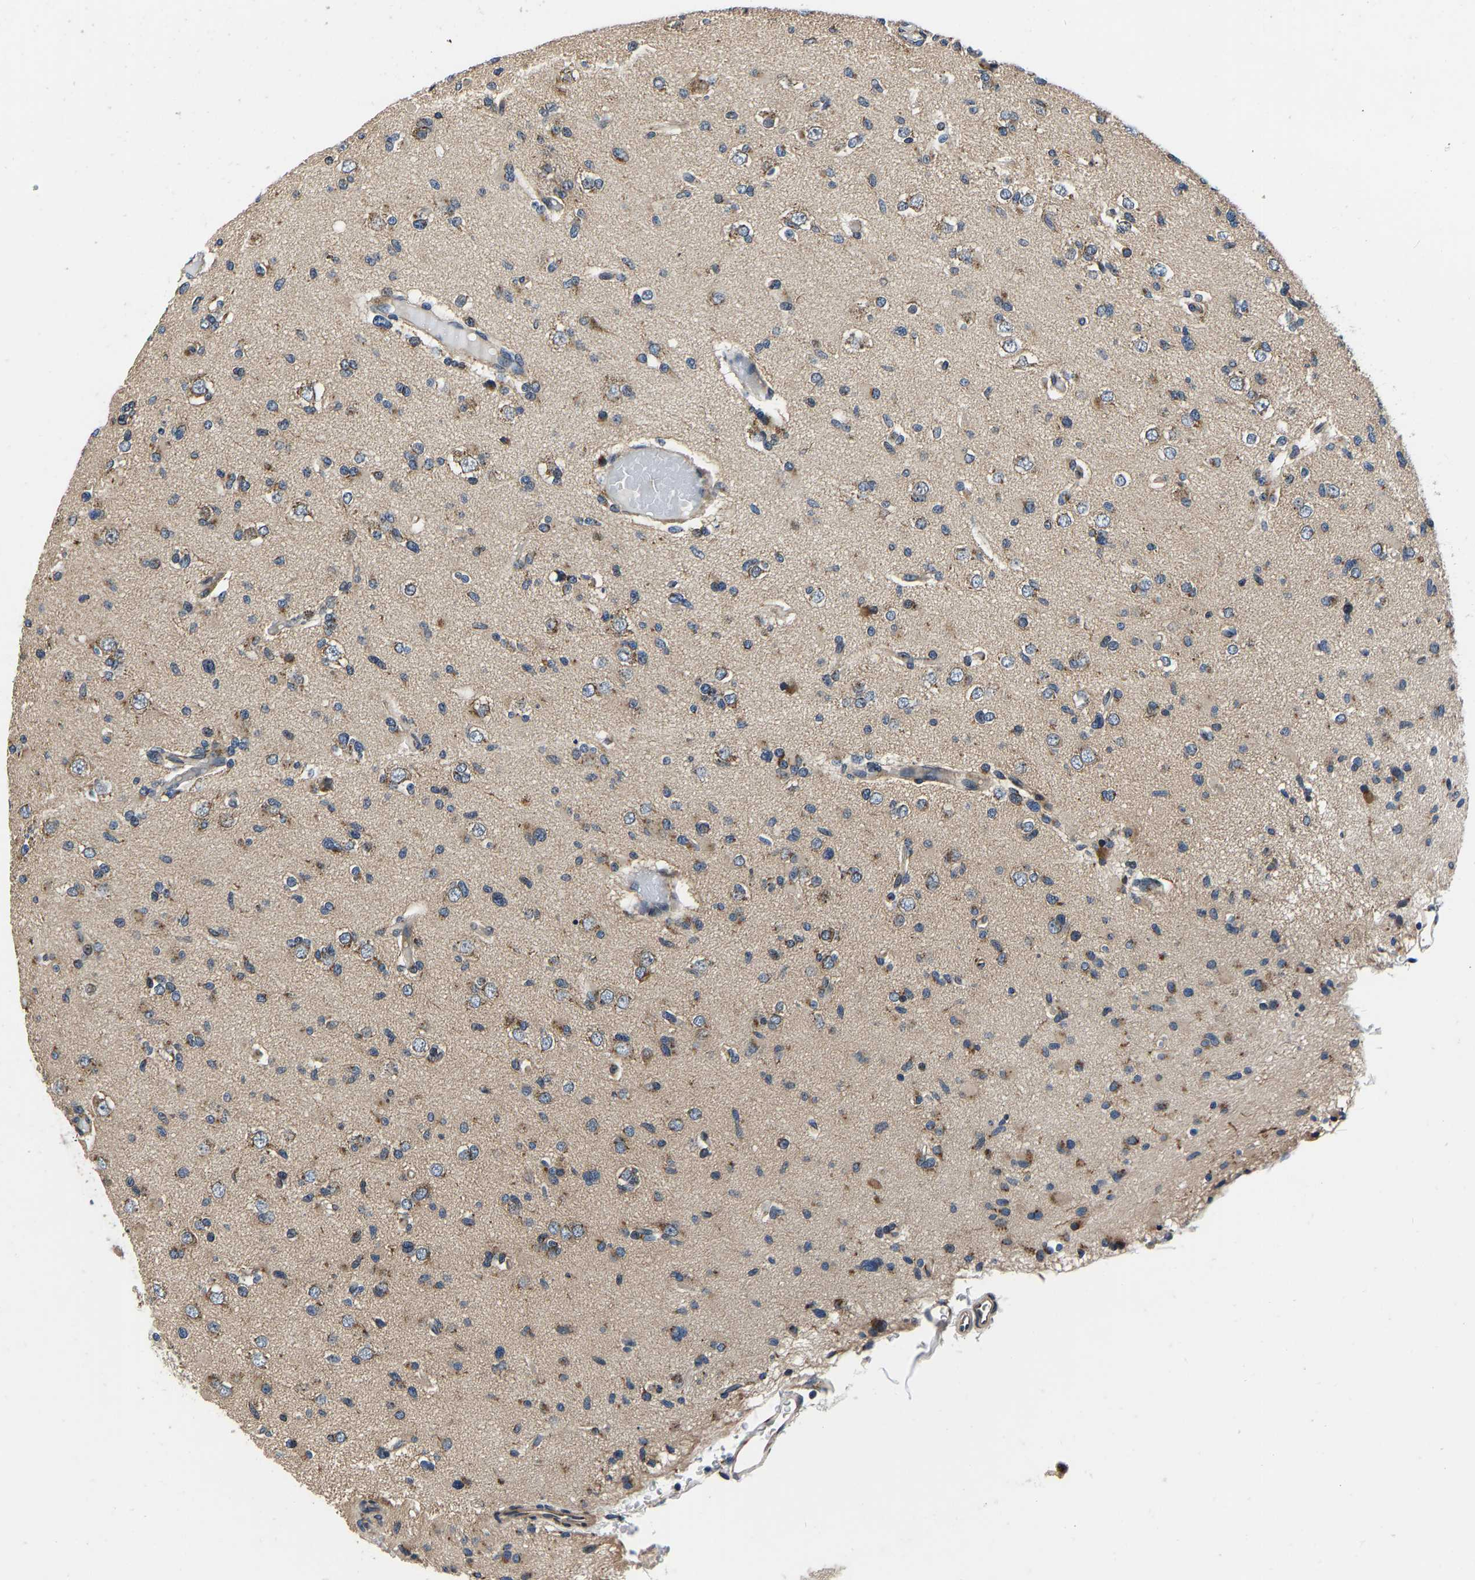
{"staining": {"intensity": "moderate", "quantity": "25%-75%", "location": "cytoplasmic/membranous"}, "tissue": "glioma", "cell_type": "Tumor cells", "image_type": "cancer", "snomed": [{"axis": "morphology", "description": "Glioma, malignant, Low grade"}, {"axis": "topography", "description": "Brain"}], "caption": "Low-grade glioma (malignant) stained for a protein exhibits moderate cytoplasmic/membranous positivity in tumor cells.", "gene": "RABAC1", "patient": {"sex": "female", "age": 22}}